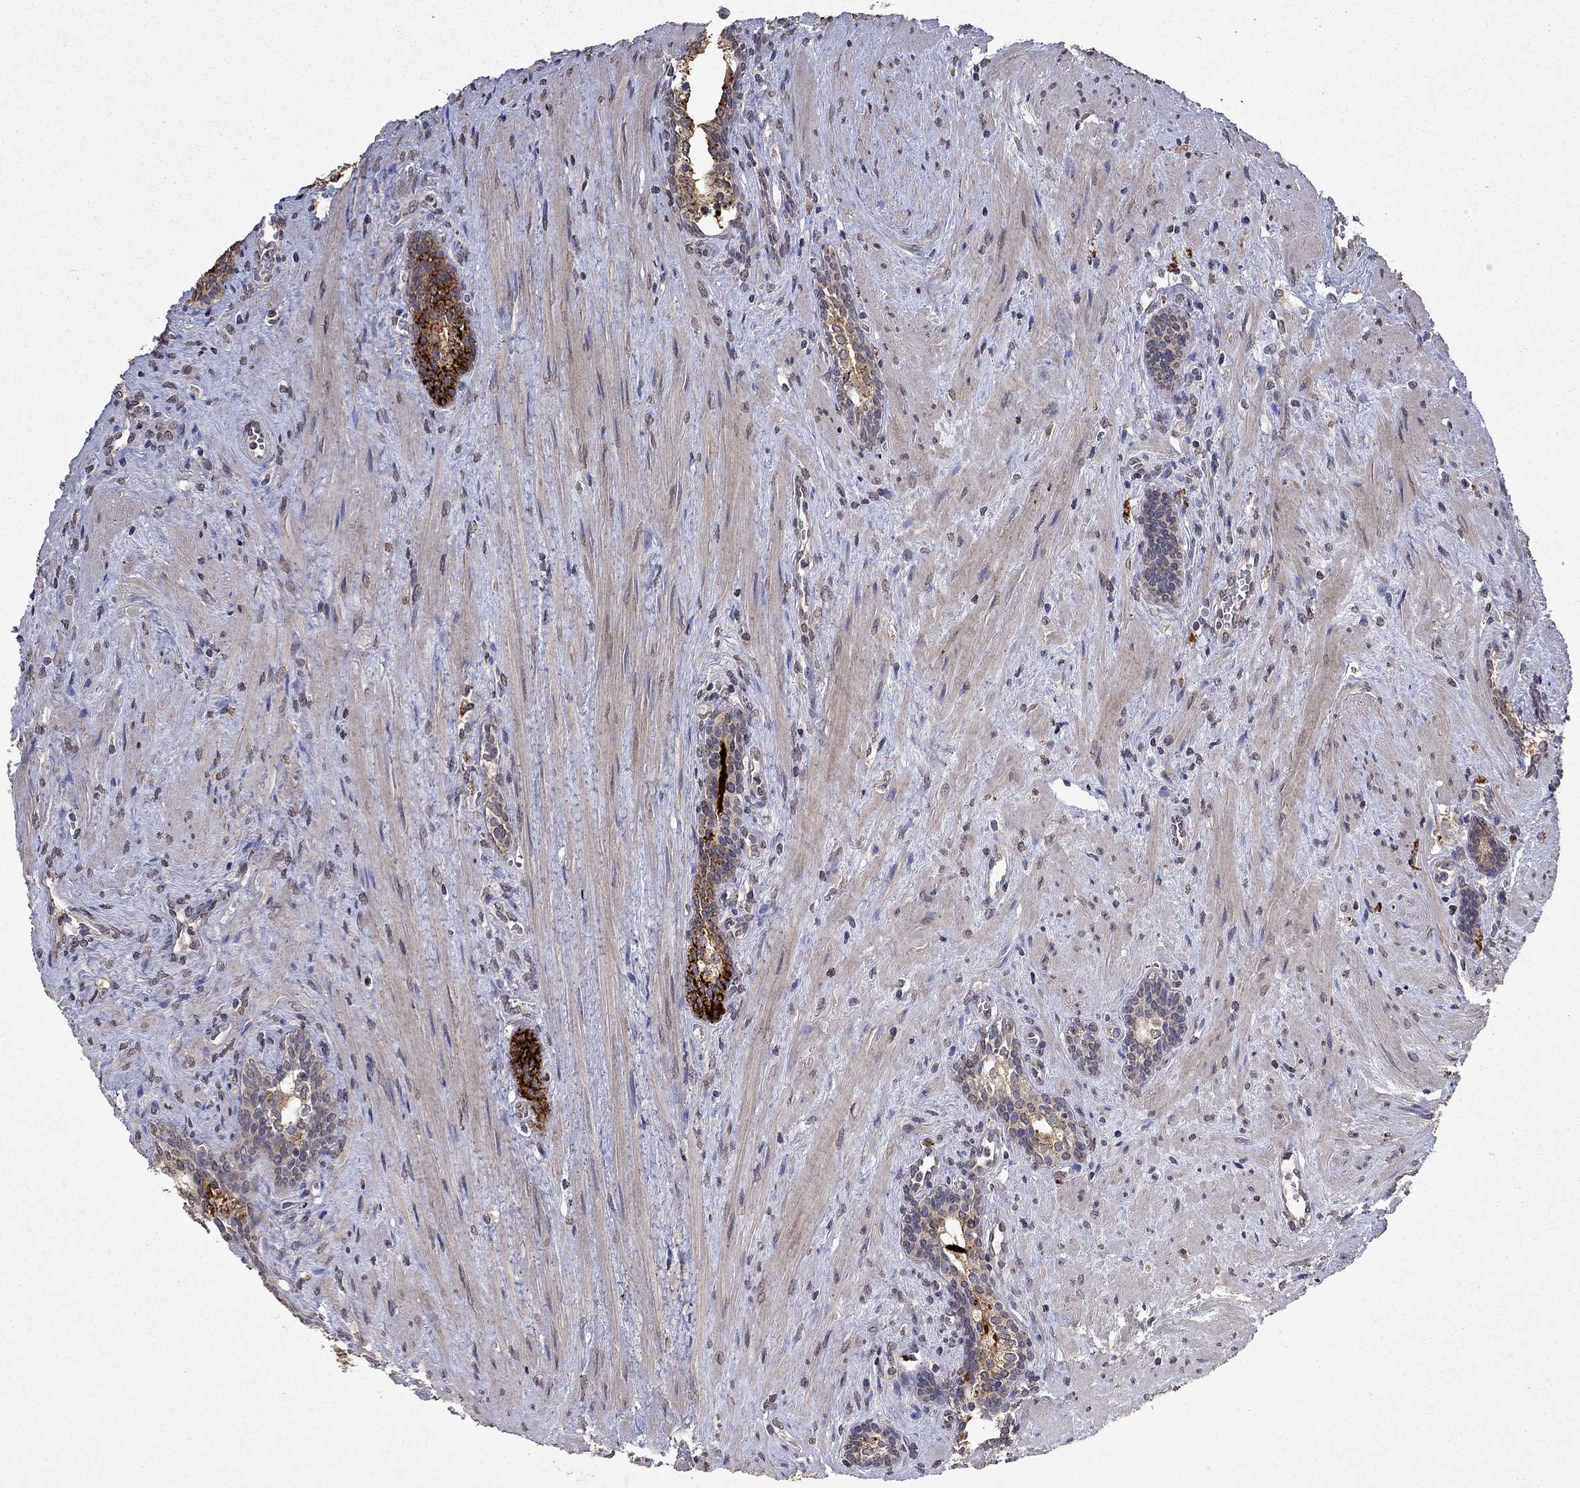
{"staining": {"intensity": "strong", "quantity": "25%-75%", "location": "cytoplasmic/membranous"}, "tissue": "prostate cancer", "cell_type": "Tumor cells", "image_type": "cancer", "snomed": [{"axis": "morphology", "description": "Adenocarcinoma, NOS"}, {"axis": "morphology", "description": "Adenocarcinoma, High grade"}, {"axis": "topography", "description": "Prostate"}], "caption": "This photomicrograph shows prostate cancer stained with immunohistochemistry to label a protein in brown. The cytoplasmic/membranous of tumor cells show strong positivity for the protein. Nuclei are counter-stained blue.", "gene": "TTC38", "patient": {"sex": "male", "age": 61}}